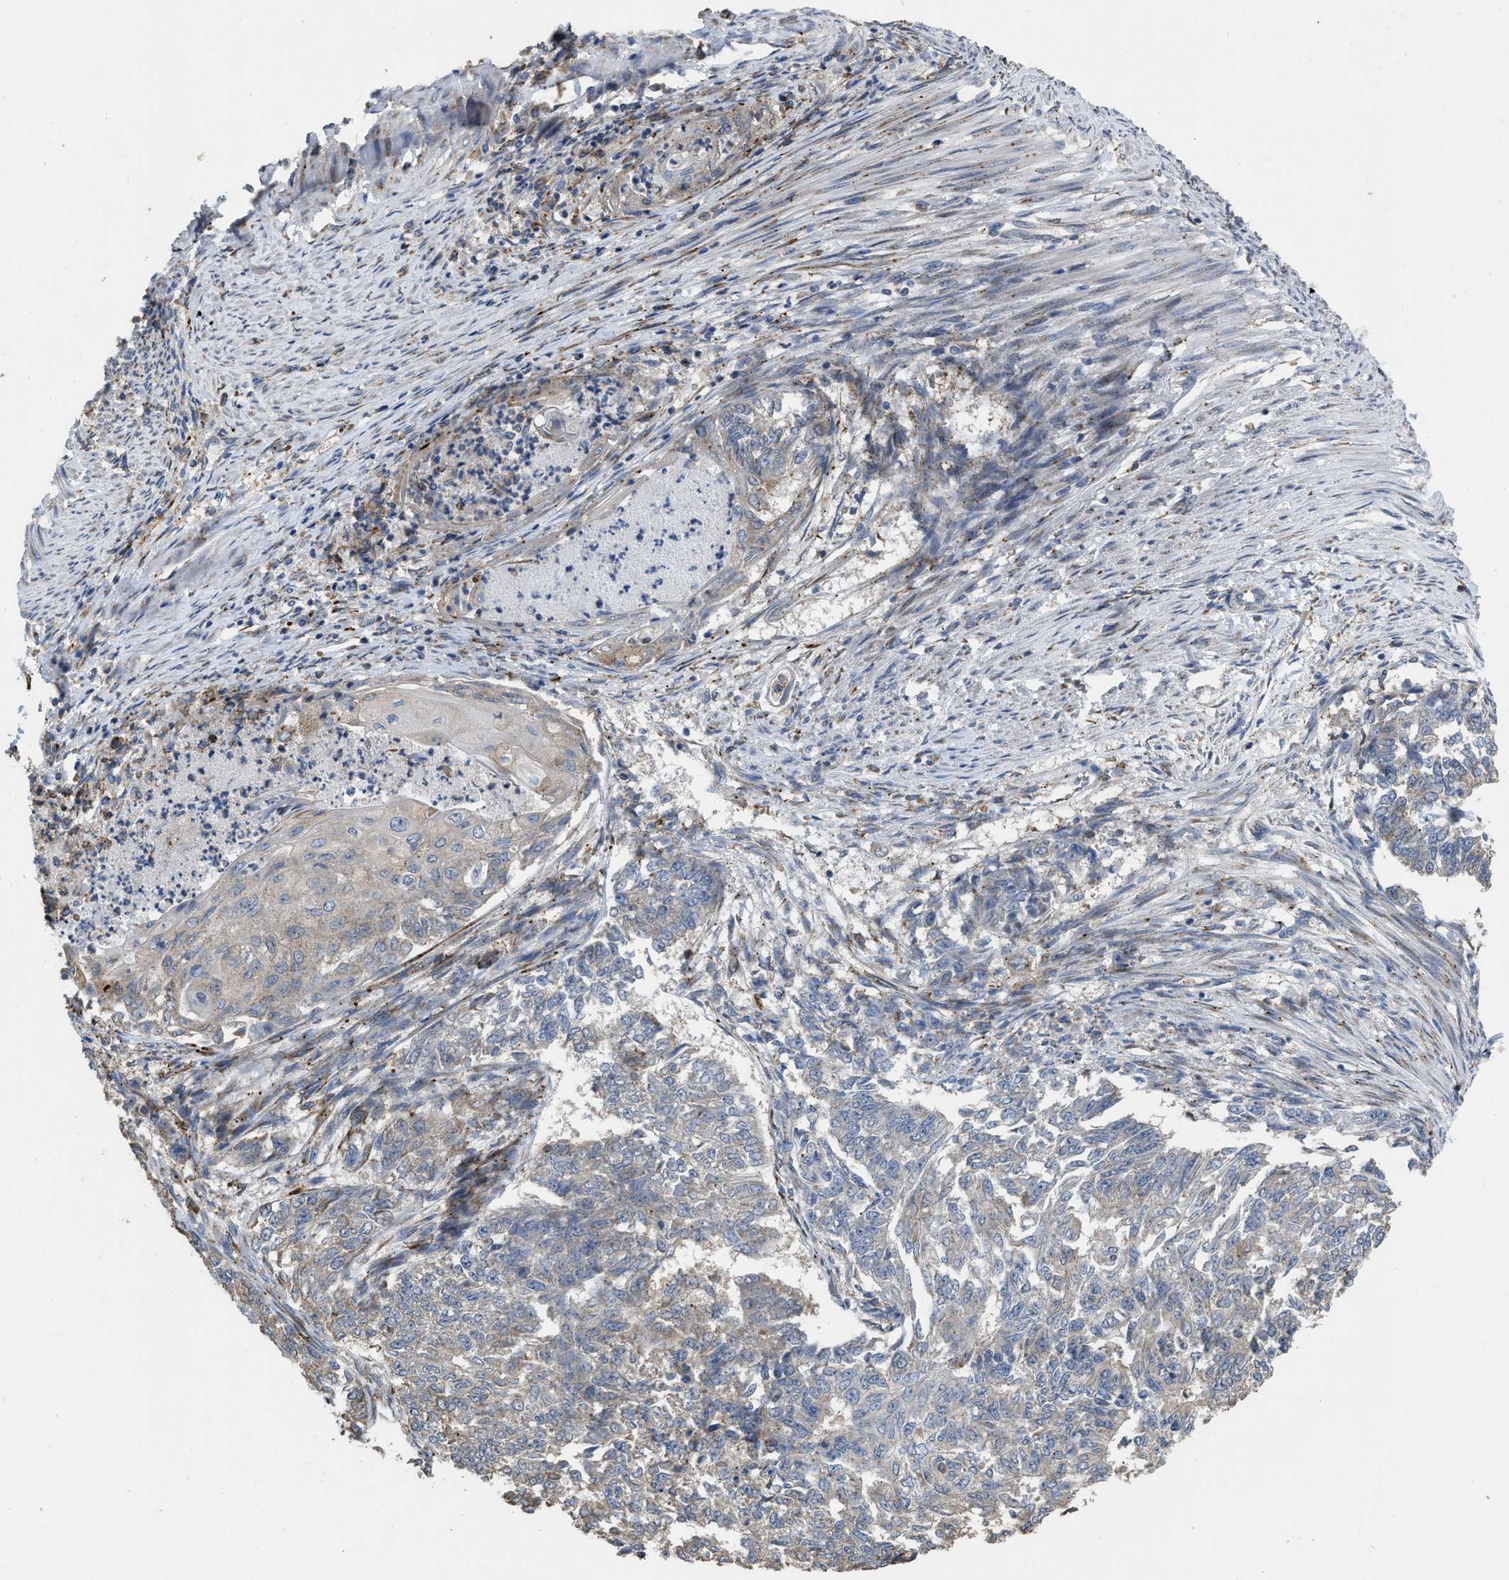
{"staining": {"intensity": "weak", "quantity": ">75%", "location": "cytoplasmic/membranous"}, "tissue": "endometrial cancer", "cell_type": "Tumor cells", "image_type": "cancer", "snomed": [{"axis": "morphology", "description": "Adenocarcinoma, NOS"}, {"axis": "topography", "description": "Endometrium"}], "caption": "Endometrial cancer (adenocarcinoma) stained with a protein marker demonstrates weak staining in tumor cells.", "gene": "AK2", "patient": {"sex": "female", "age": 32}}